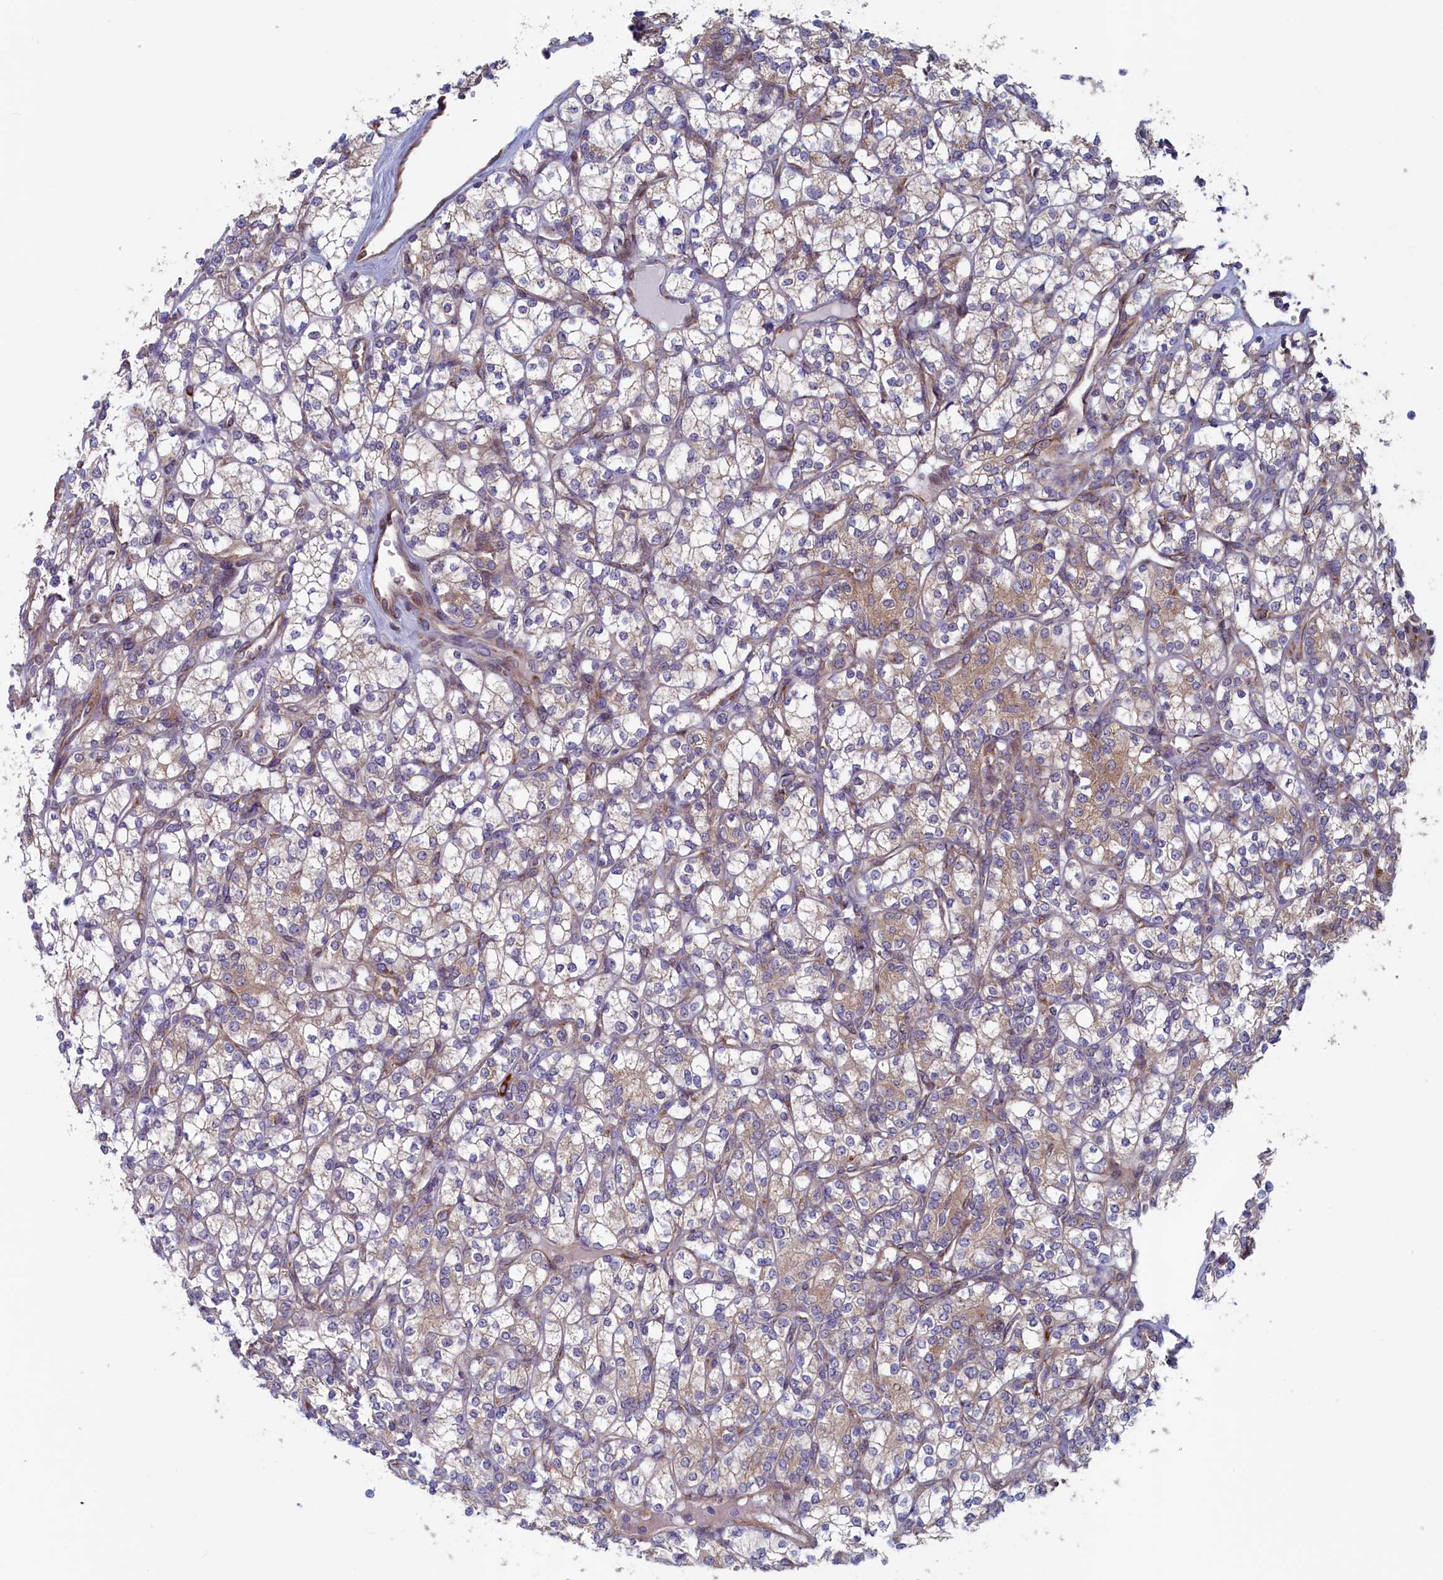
{"staining": {"intensity": "weak", "quantity": "<25%", "location": "cytoplasmic/membranous"}, "tissue": "renal cancer", "cell_type": "Tumor cells", "image_type": "cancer", "snomed": [{"axis": "morphology", "description": "Adenocarcinoma, NOS"}, {"axis": "topography", "description": "Kidney"}], "caption": "Immunohistochemistry histopathology image of neoplastic tissue: human renal adenocarcinoma stained with DAB exhibits no significant protein staining in tumor cells.", "gene": "MTFMT", "patient": {"sex": "male", "age": 77}}